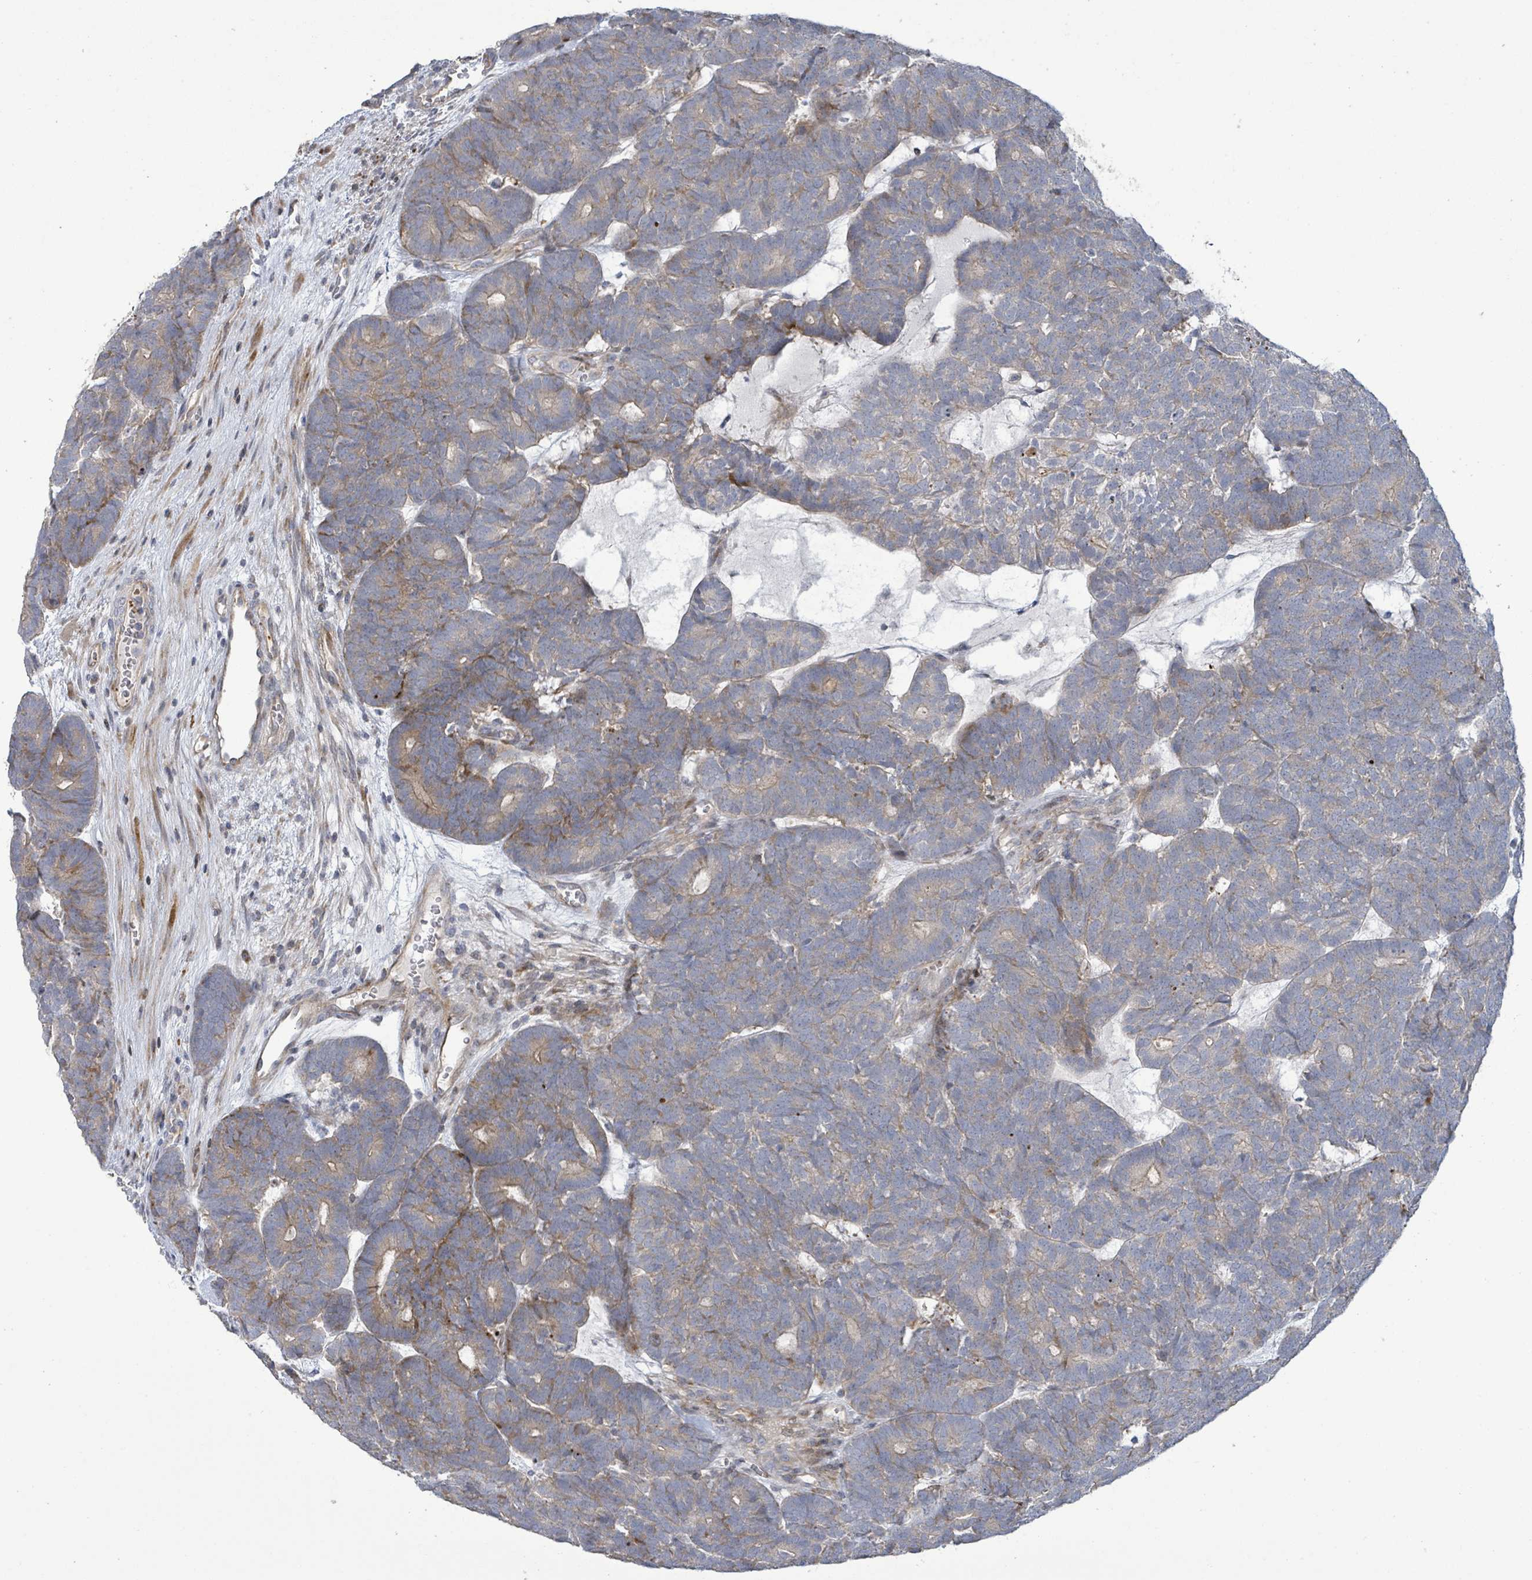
{"staining": {"intensity": "moderate", "quantity": "25%-75%", "location": "cytoplasmic/membranous"}, "tissue": "head and neck cancer", "cell_type": "Tumor cells", "image_type": "cancer", "snomed": [{"axis": "morphology", "description": "Adenocarcinoma, NOS"}, {"axis": "topography", "description": "Head-Neck"}], "caption": "Protein expression analysis of adenocarcinoma (head and neck) displays moderate cytoplasmic/membranous staining in approximately 25%-75% of tumor cells.", "gene": "LILRA4", "patient": {"sex": "female", "age": 81}}